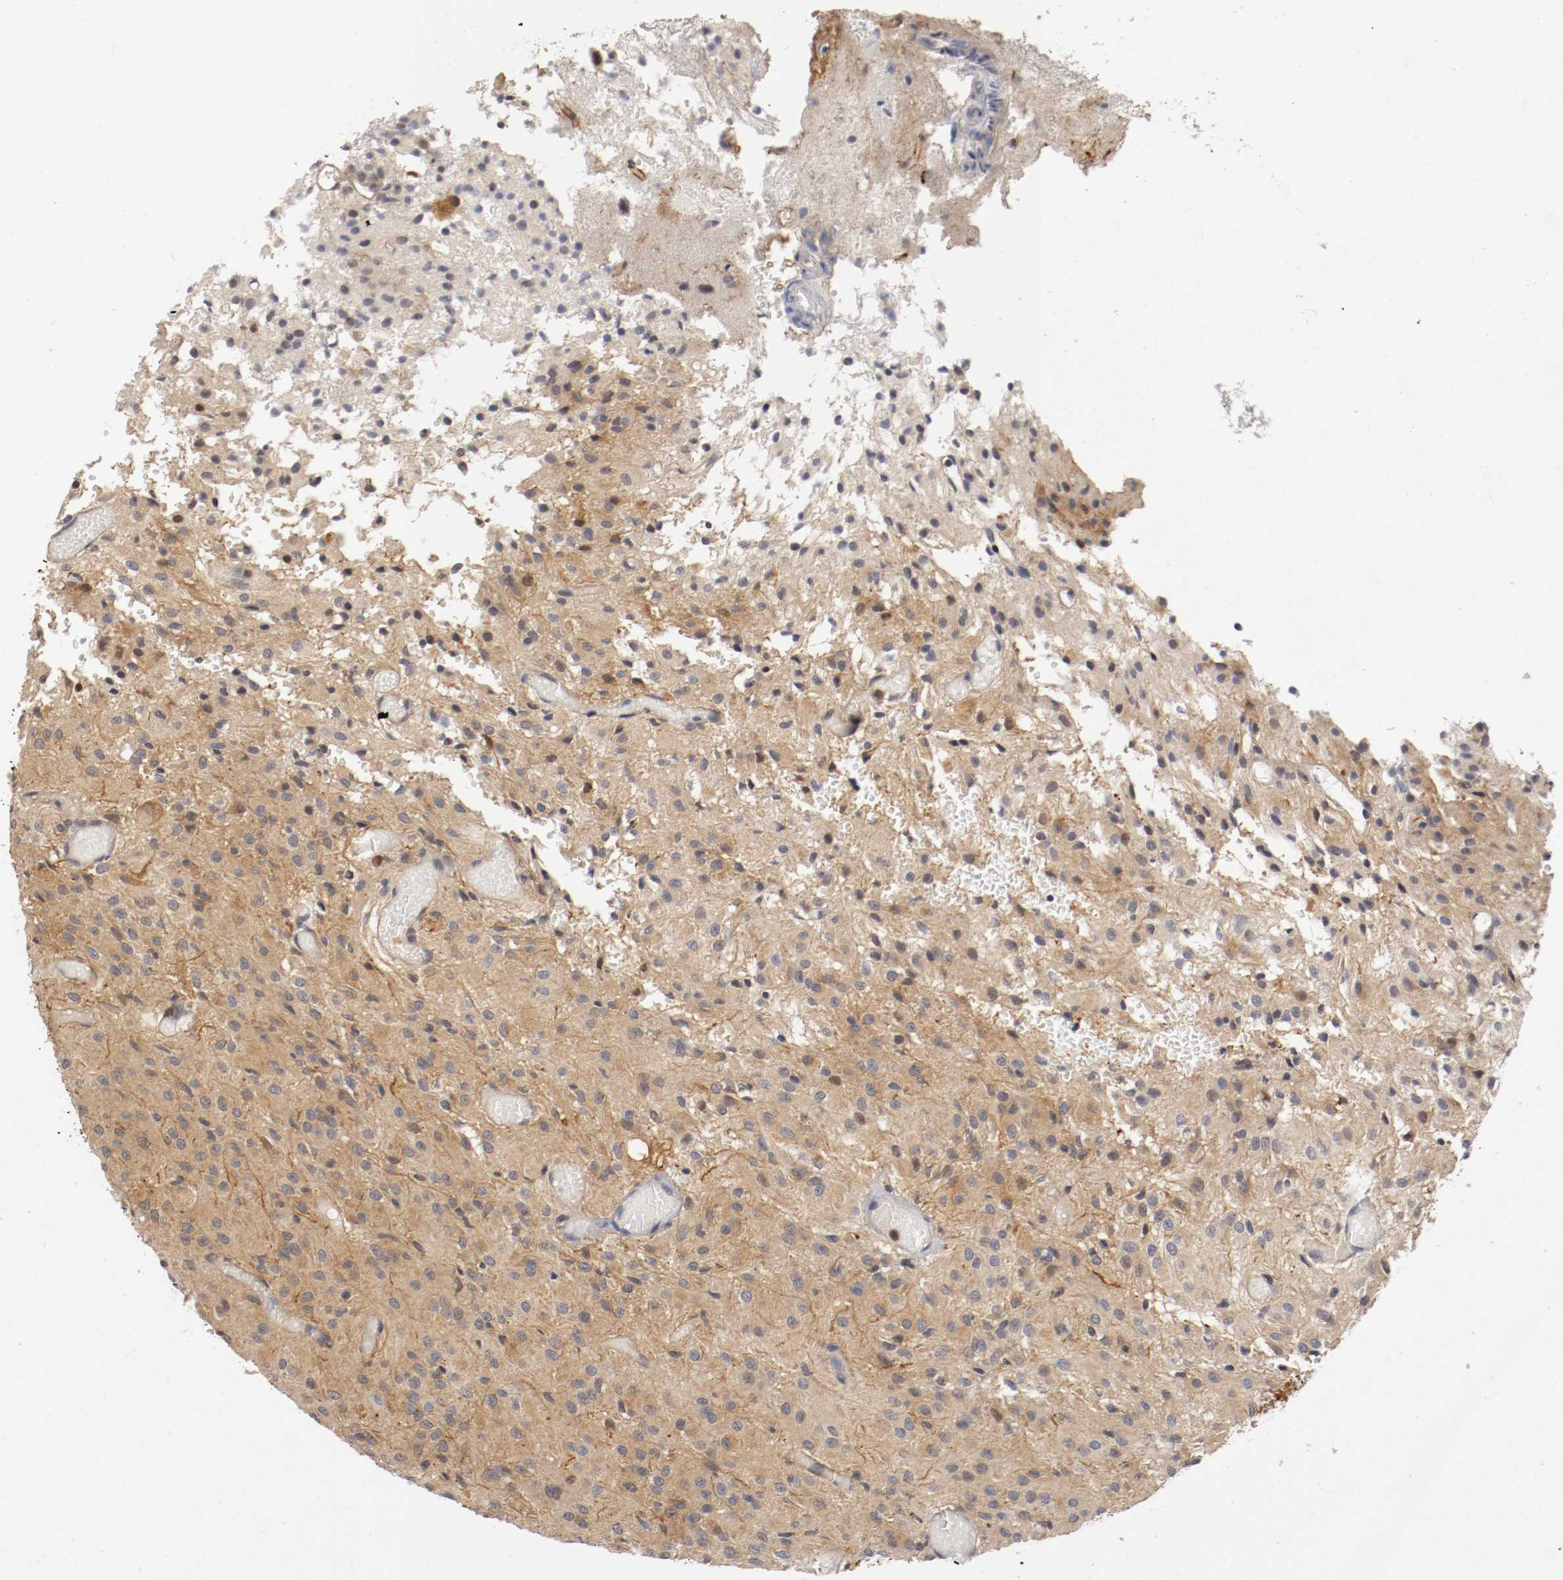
{"staining": {"intensity": "weak", "quantity": "<25%", "location": "cytoplasmic/membranous"}, "tissue": "glioma", "cell_type": "Tumor cells", "image_type": "cancer", "snomed": [{"axis": "morphology", "description": "Glioma, malignant, High grade"}, {"axis": "topography", "description": "Brain"}], "caption": "DAB immunohistochemical staining of glioma reveals no significant staining in tumor cells.", "gene": "RBM23", "patient": {"sex": "female", "age": 59}}